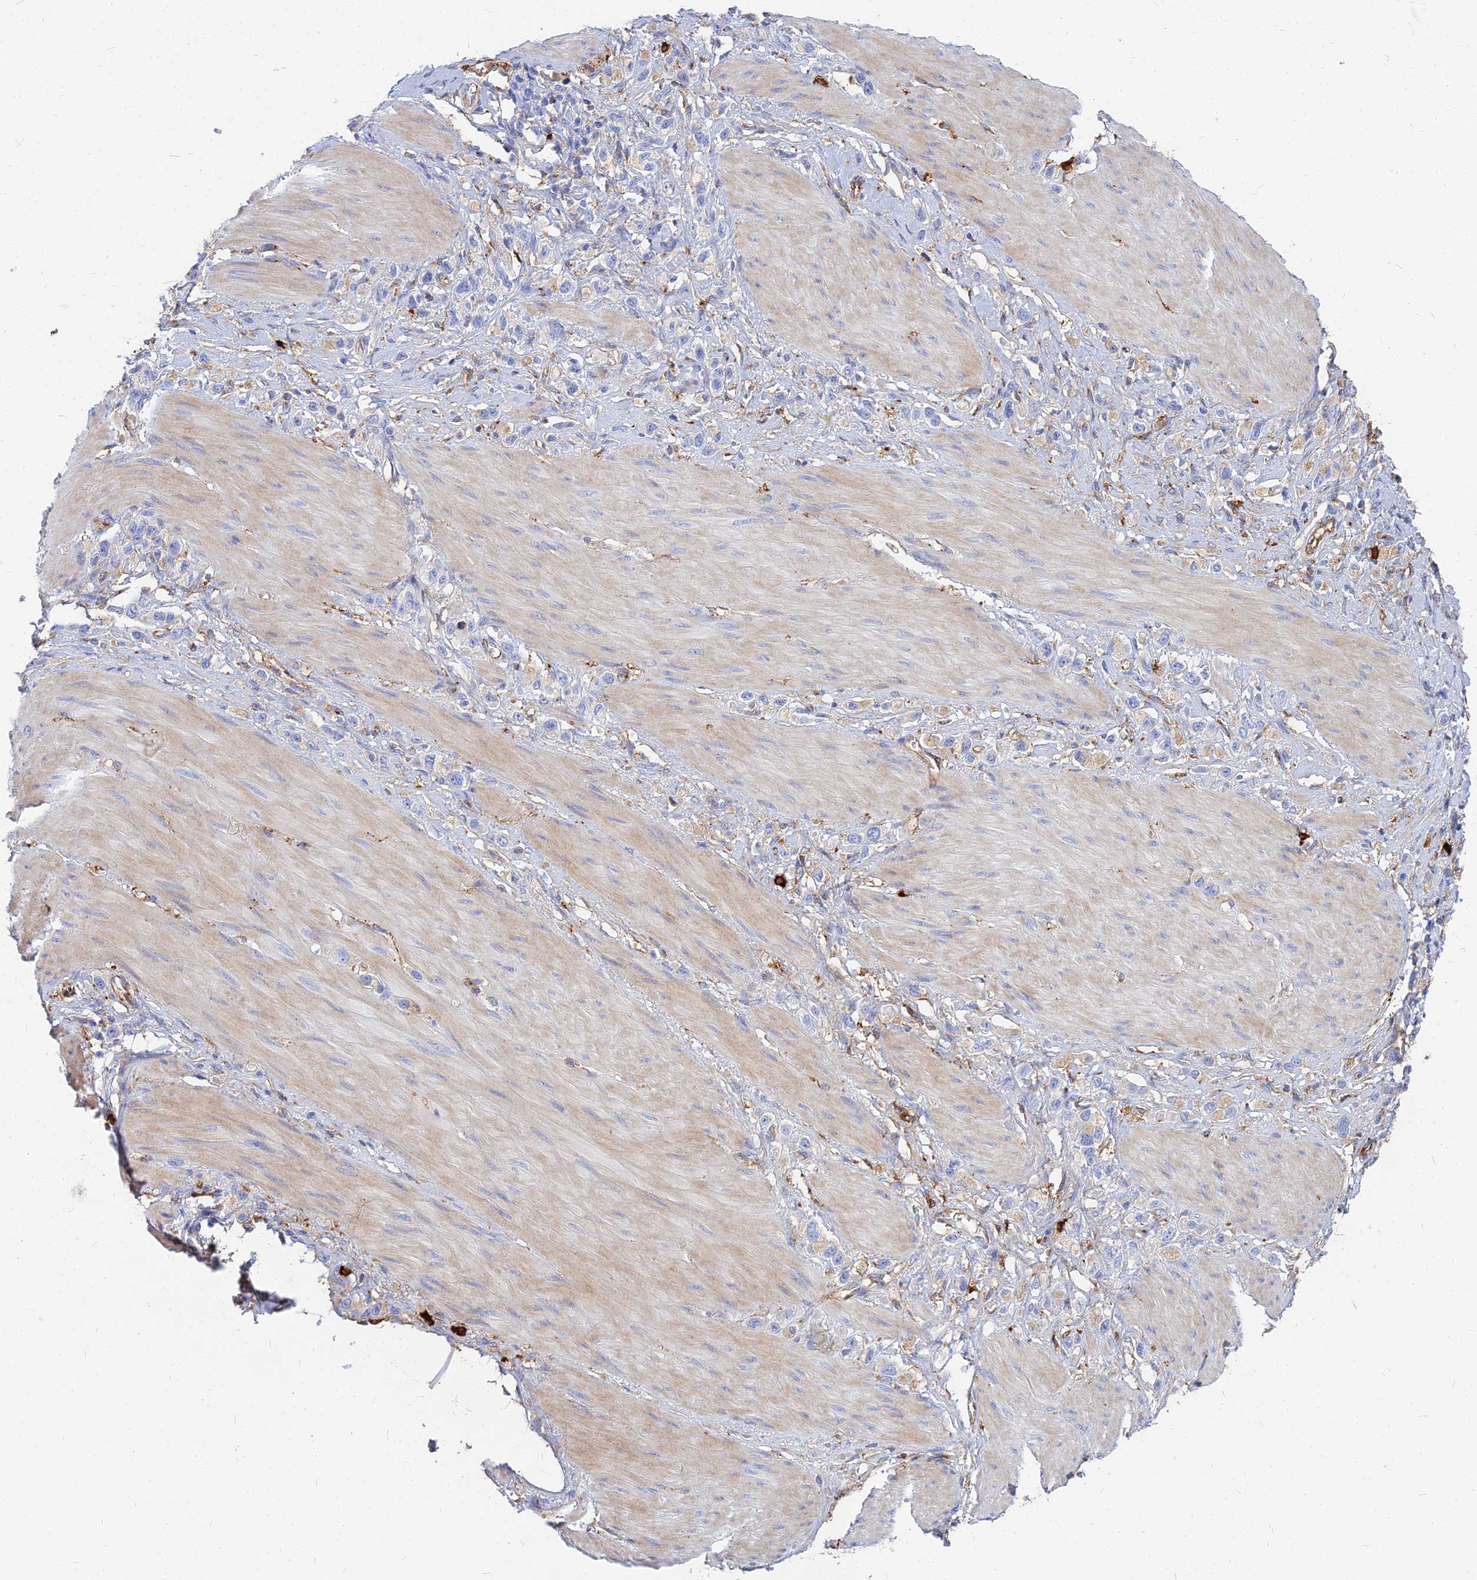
{"staining": {"intensity": "negative", "quantity": "none", "location": "none"}, "tissue": "stomach cancer", "cell_type": "Tumor cells", "image_type": "cancer", "snomed": [{"axis": "morphology", "description": "Adenocarcinoma, NOS"}, {"axis": "topography", "description": "Stomach"}], "caption": "DAB immunohistochemical staining of adenocarcinoma (stomach) reveals no significant positivity in tumor cells.", "gene": "VAT1", "patient": {"sex": "female", "age": 65}}